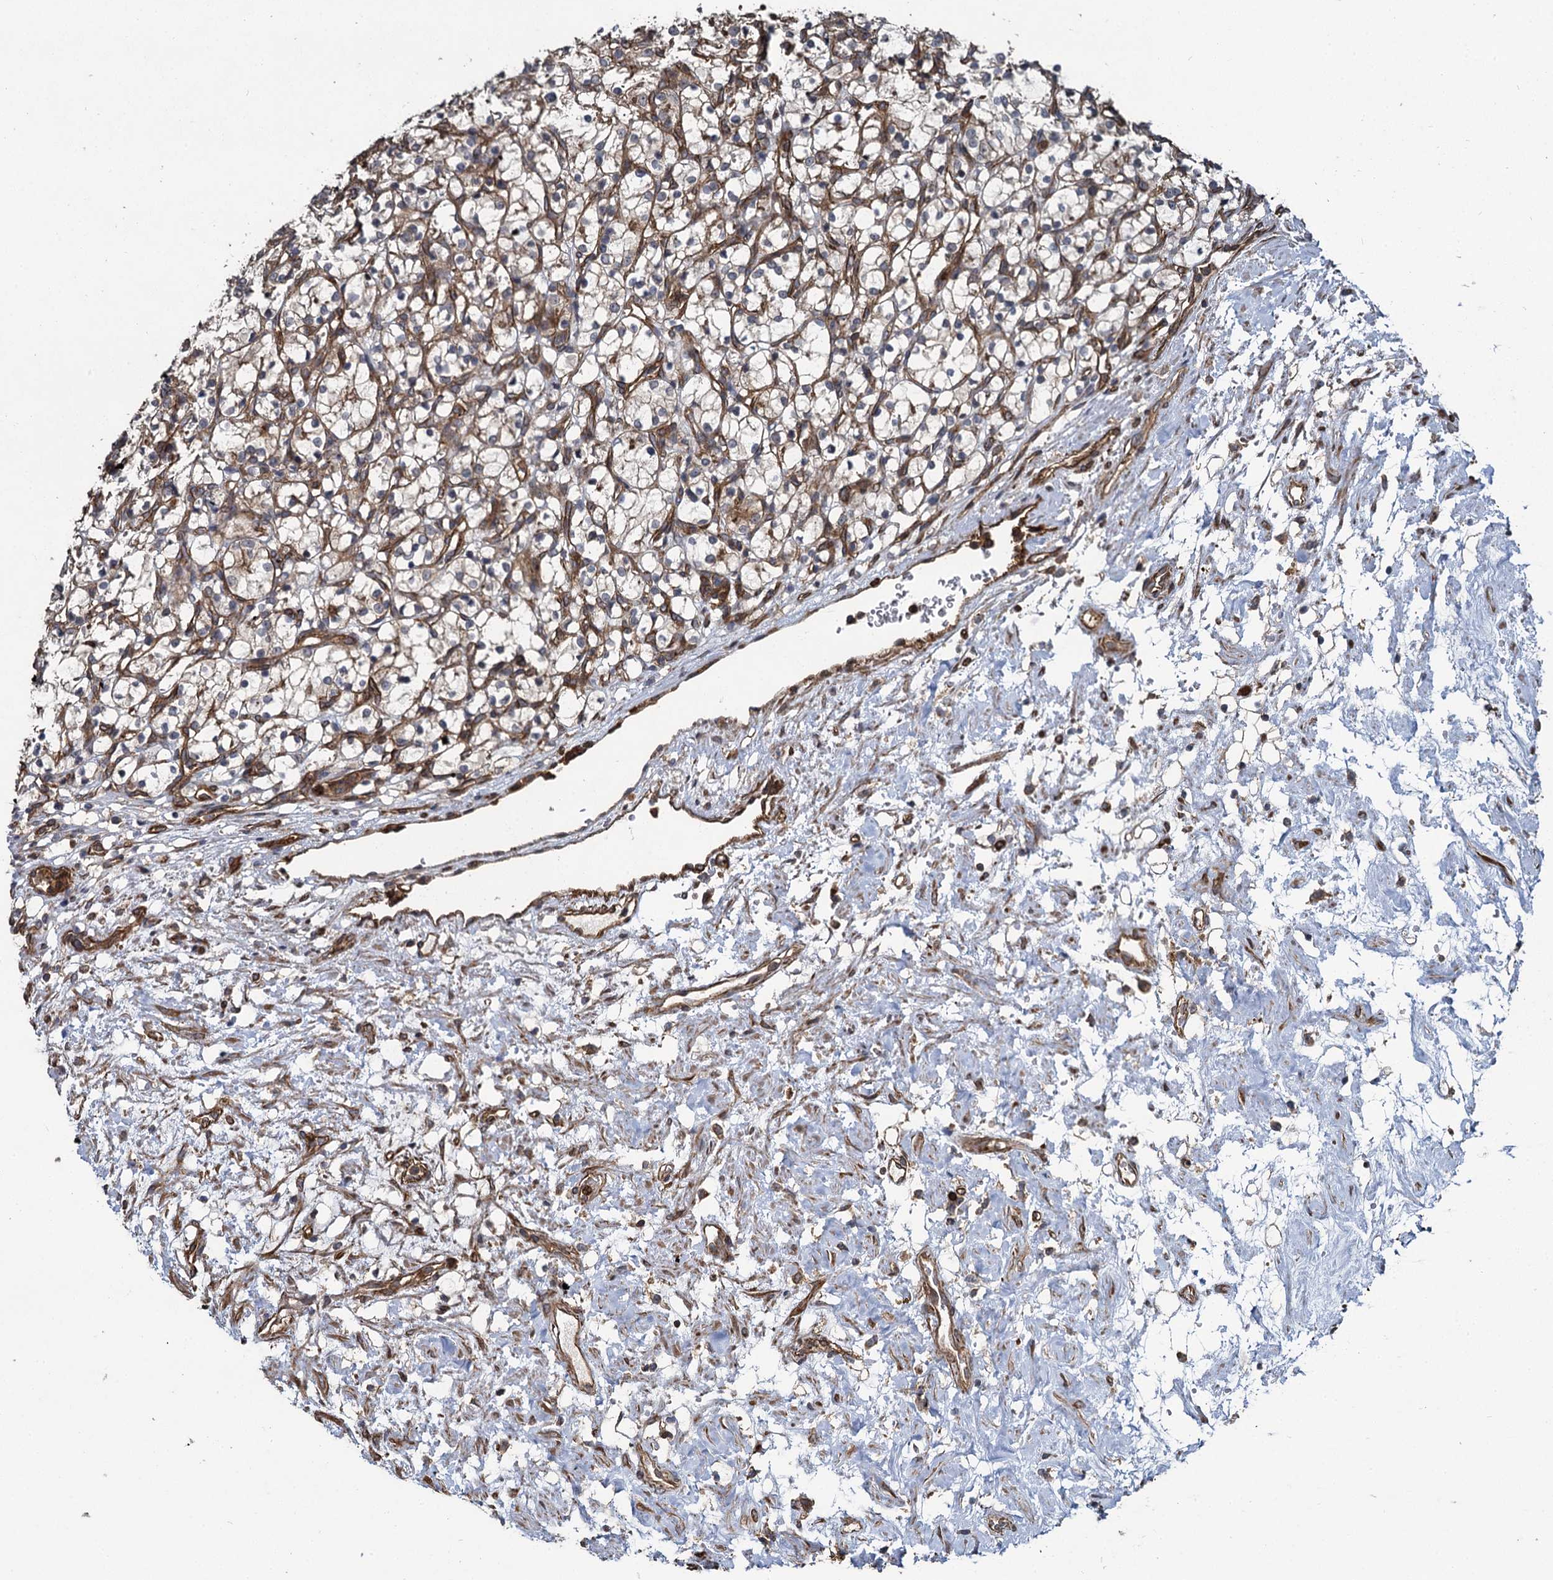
{"staining": {"intensity": "weak", "quantity": "<25%", "location": "cytoplasmic/membranous"}, "tissue": "renal cancer", "cell_type": "Tumor cells", "image_type": "cancer", "snomed": [{"axis": "morphology", "description": "Adenocarcinoma, NOS"}, {"axis": "topography", "description": "Kidney"}], "caption": "The histopathology image reveals no significant expression in tumor cells of adenocarcinoma (renal).", "gene": "SVIP", "patient": {"sex": "female", "age": 69}}